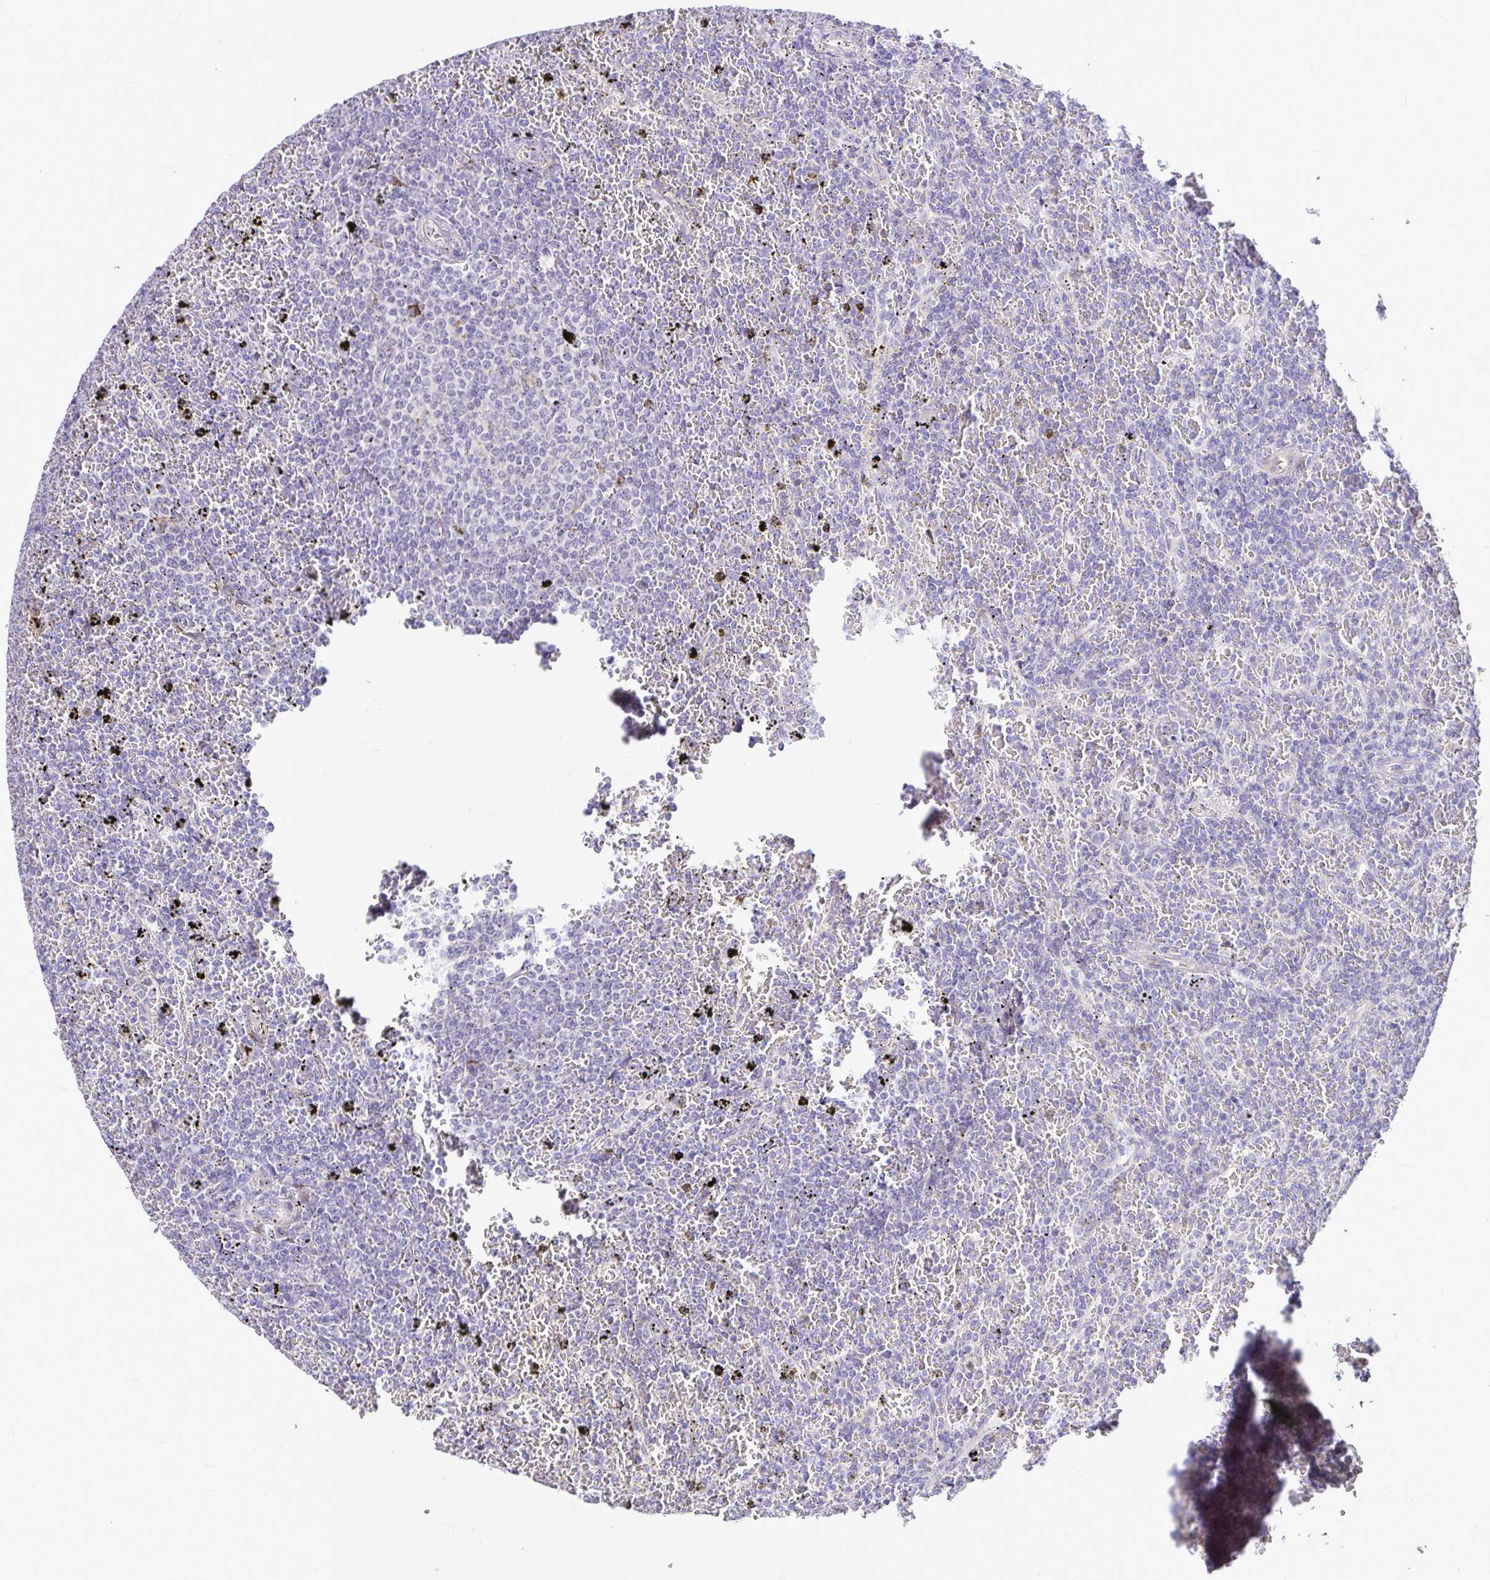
{"staining": {"intensity": "negative", "quantity": "none", "location": "none"}, "tissue": "lymphoma", "cell_type": "Tumor cells", "image_type": "cancer", "snomed": [{"axis": "morphology", "description": "Malignant lymphoma, non-Hodgkin's type, Low grade"}, {"axis": "topography", "description": "Spleen"}], "caption": "IHC of human low-grade malignant lymphoma, non-Hodgkin's type exhibits no expression in tumor cells.", "gene": "GABBR2", "patient": {"sex": "female", "age": 77}}